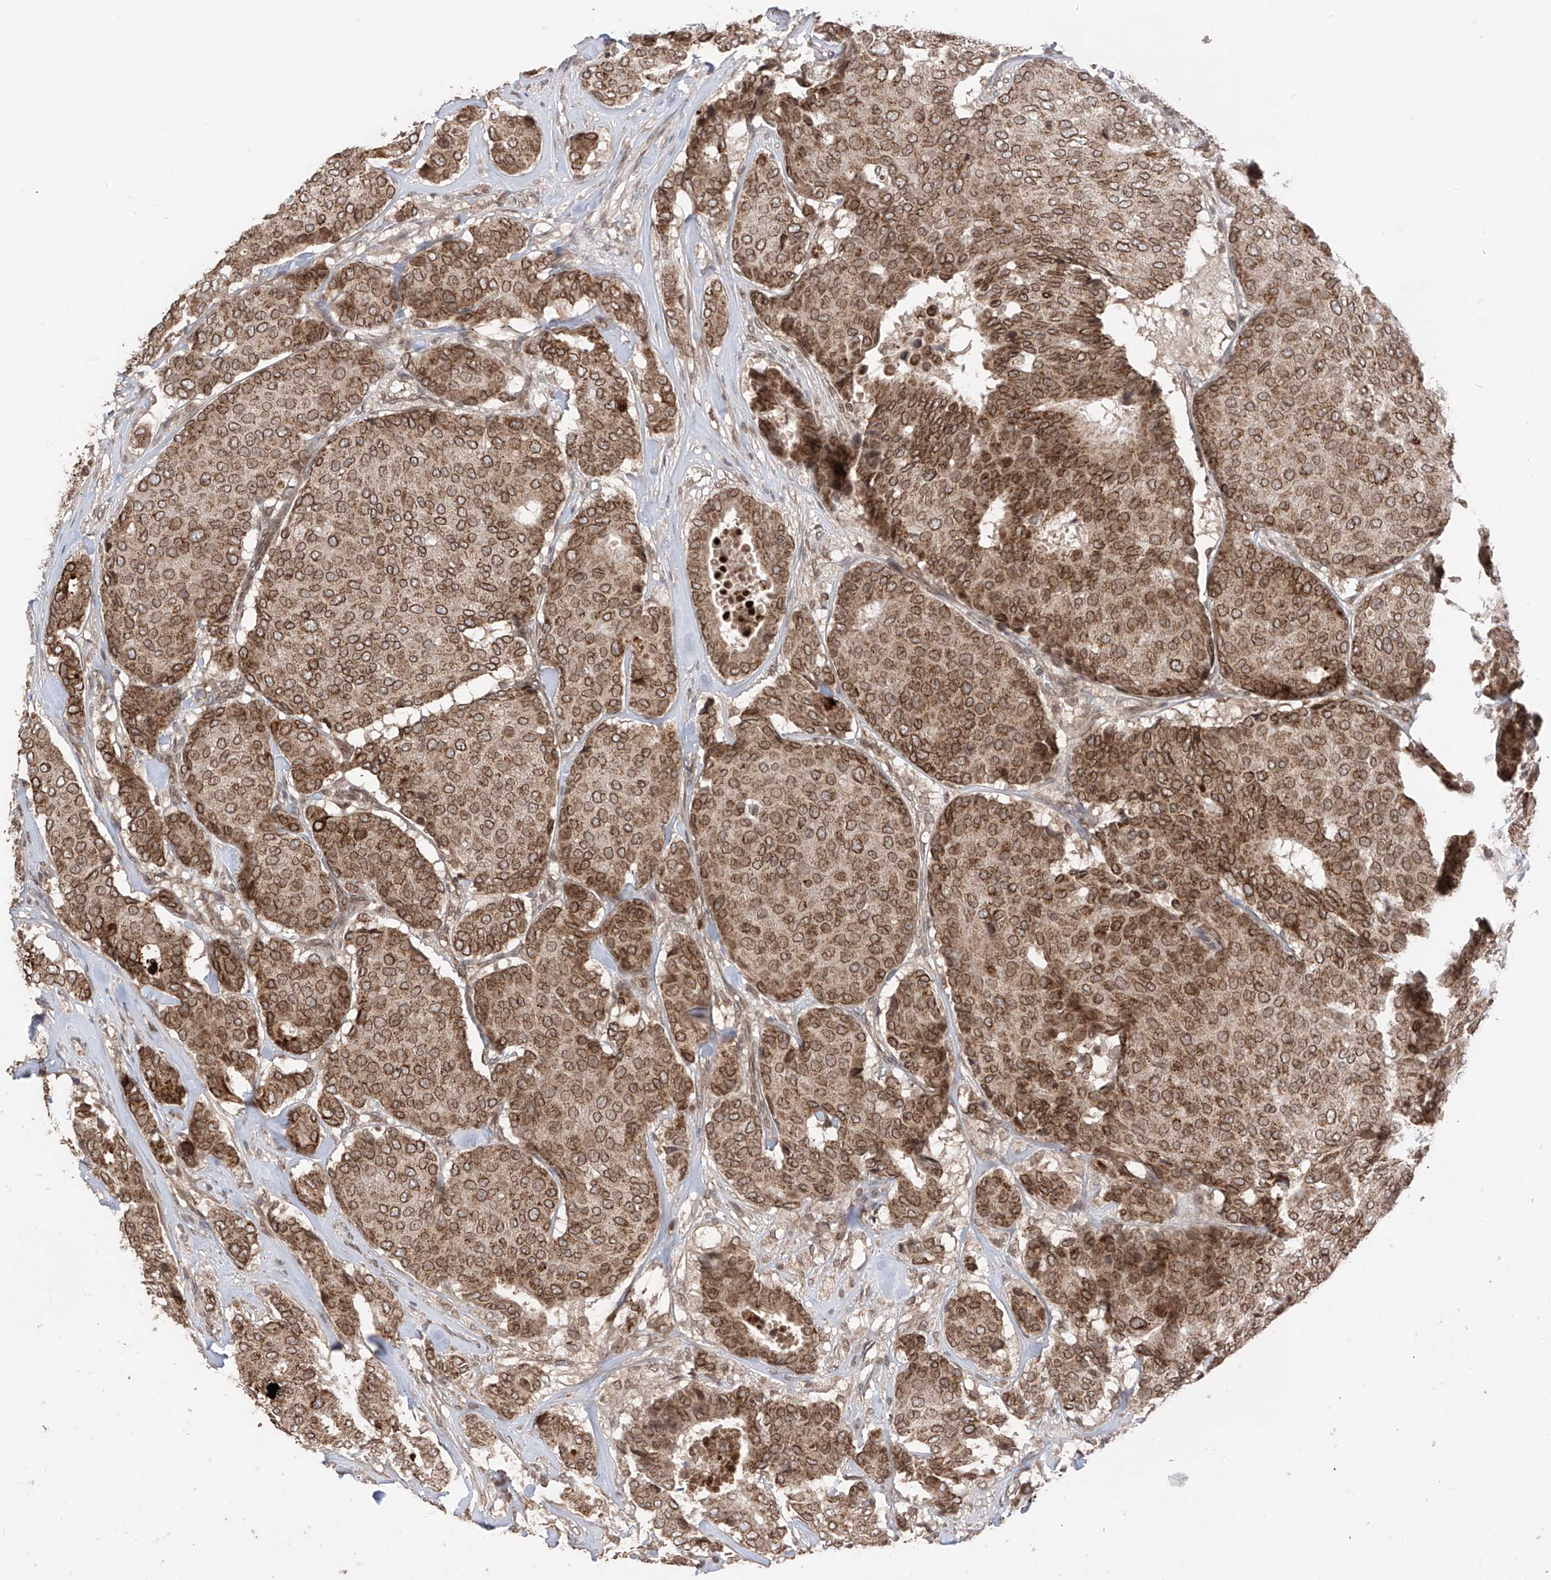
{"staining": {"intensity": "moderate", "quantity": ">75%", "location": "cytoplasmic/membranous,nuclear"}, "tissue": "breast cancer", "cell_type": "Tumor cells", "image_type": "cancer", "snomed": [{"axis": "morphology", "description": "Duct carcinoma"}, {"axis": "topography", "description": "Breast"}], "caption": "Tumor cells display medium levels of moderate cytoplasmic/membranous and nuclear staining in about >75% of cells in breast invasive ductal carcinoma.", "gene": "AHCTF1", "patient": {"sex": "female", "age": 75}}